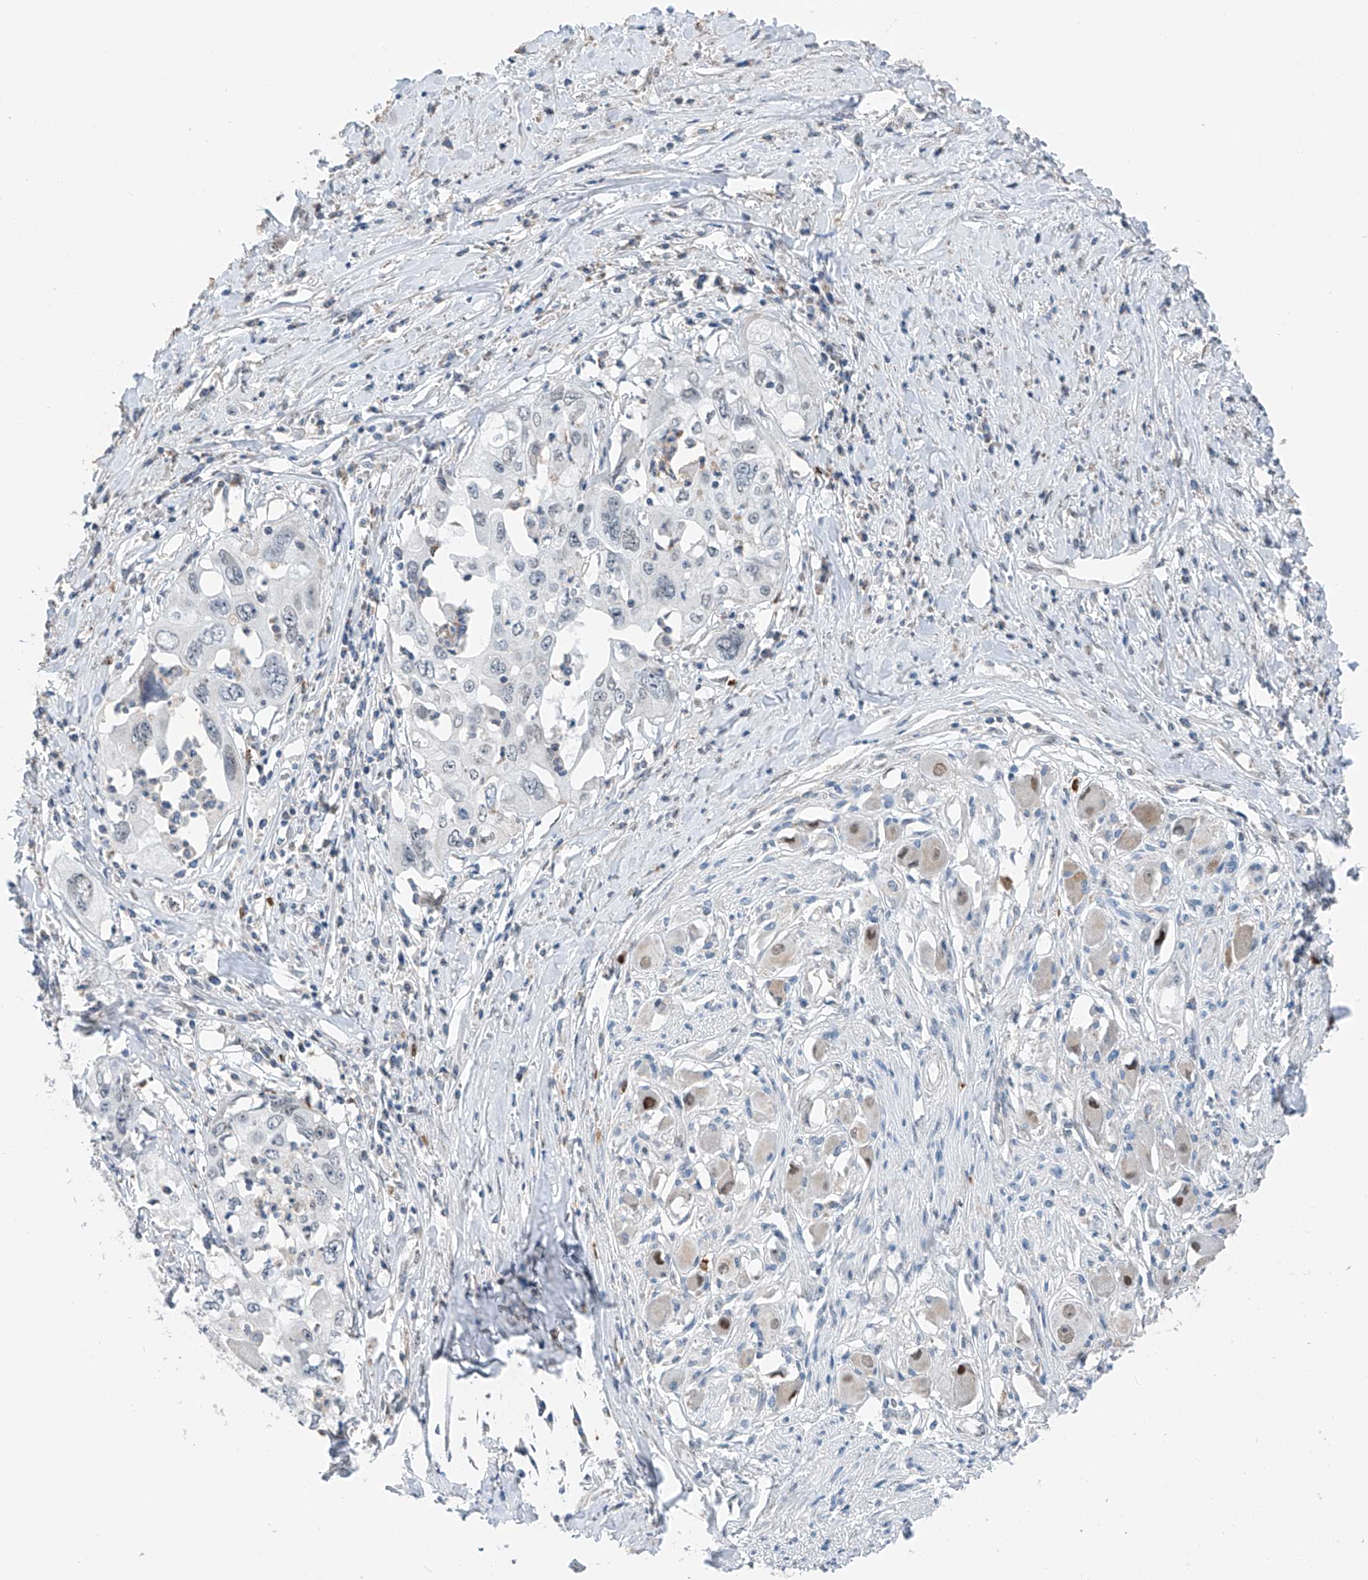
{"staining": {"intensity": "negative", "quantity": "none", "location": "none"}, "tissue": "cervical cancer", "cell_type": "Tumor cells", "image_type": "cancer", "snomed": [{"axis": "morphology", "description": "Squamous cell carcinoma, NOS"}, {"axis": "topography", "description": "Cervix"}], "caption": "Cervical cancer stained for a protein using immunohistochemistry exhibits no staining tumor cells.", "gene": "KLF15", "patient": {"sex": "female", "age": 31}}